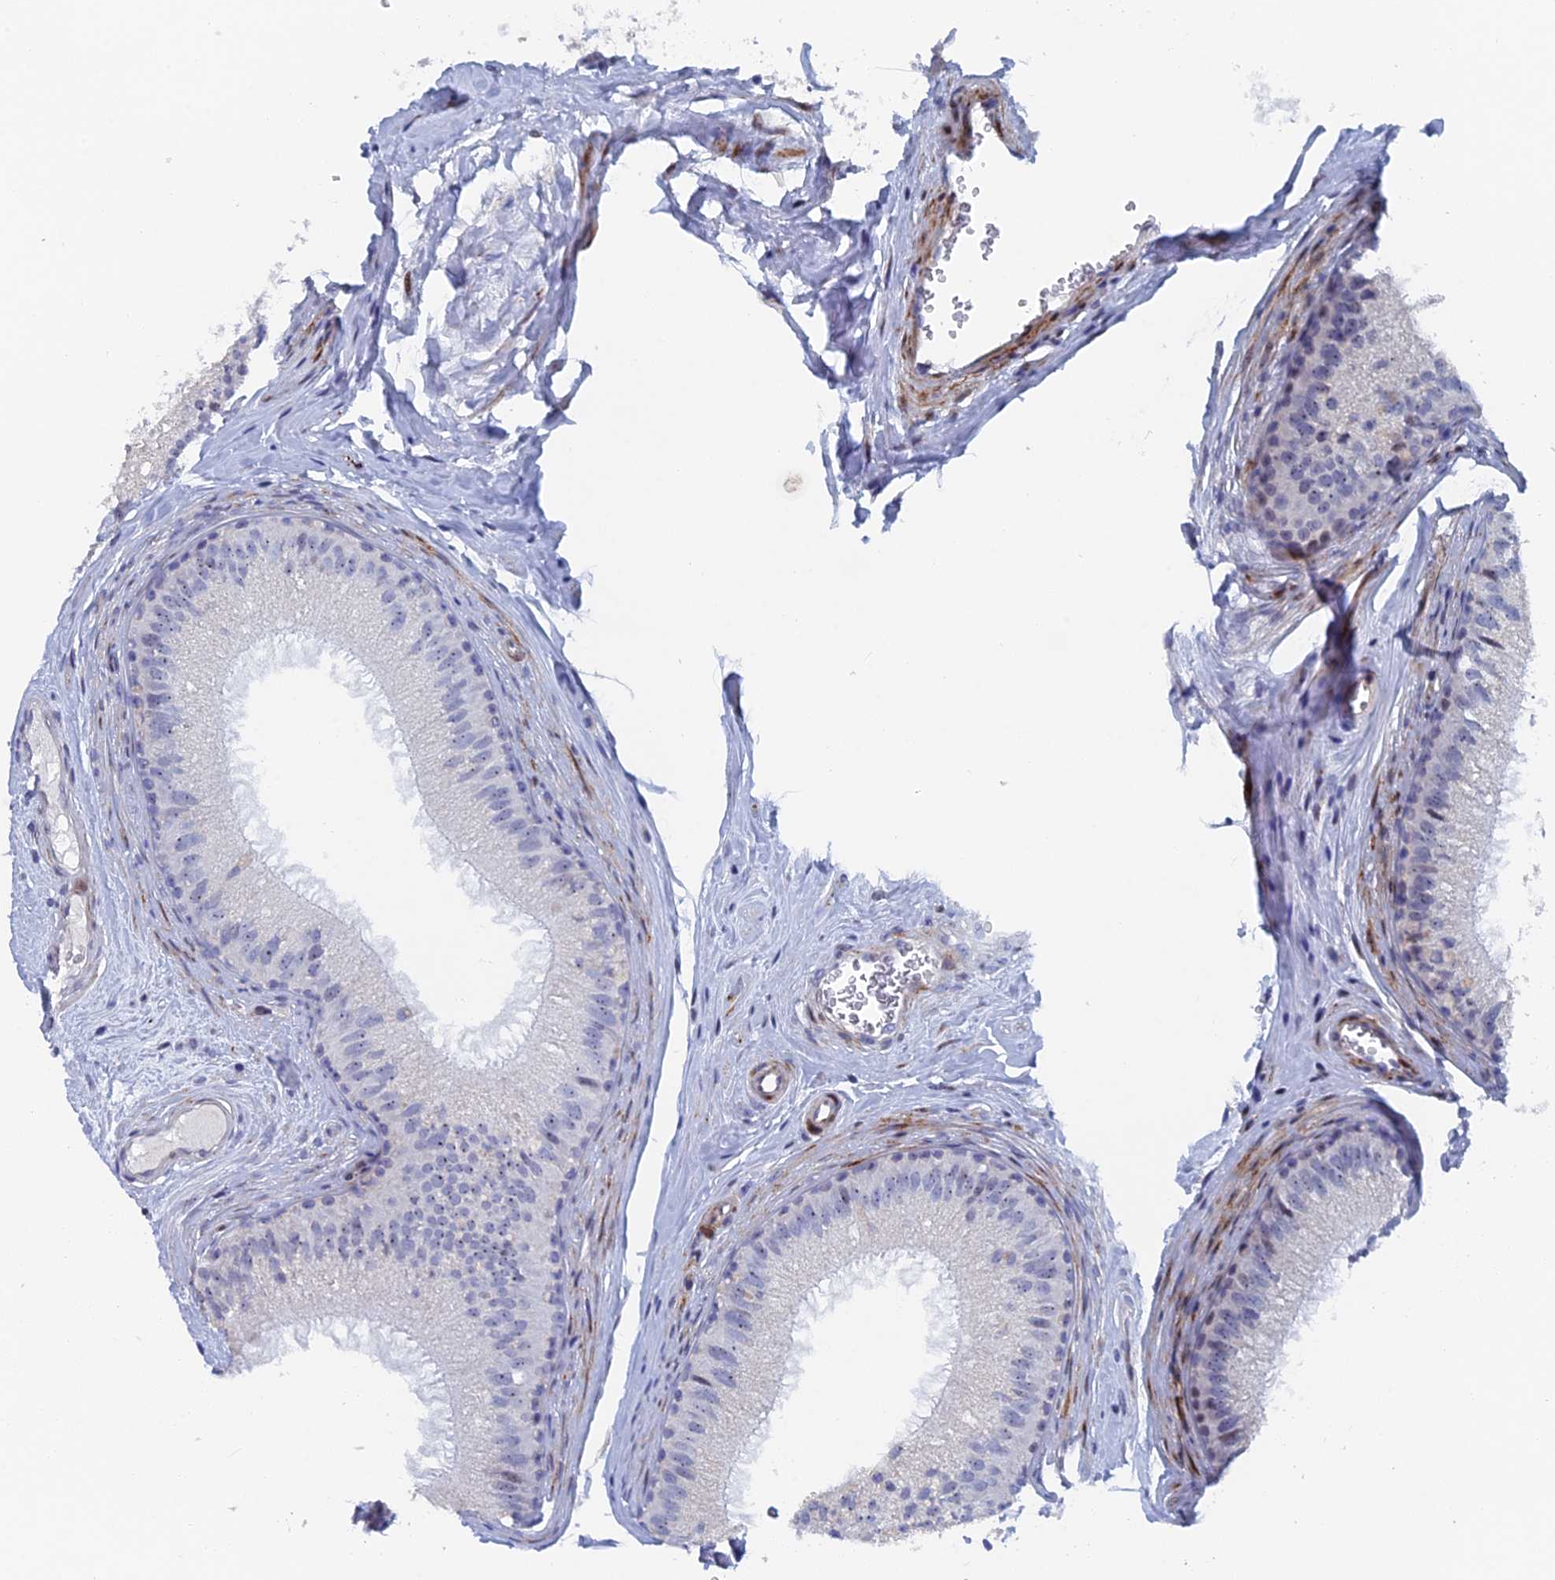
{"staining": {"intensity": "weak", "quantity": "<25%", "location": "nuclear"}, "tissue": "epididymis", "cell_type": "Glandular cells", "image_type": "normal", "snomed": [{"axis": "morphology", "description": "Normal tissue, NOS"}, {"axis": "topography", "description": "Epididymis"}], "caption": "This is an IHC image of benign epididymis. There is no positivity in glandular cells.", "gene": "DRGX", "patient": {"sex": "male", "age": 33}}